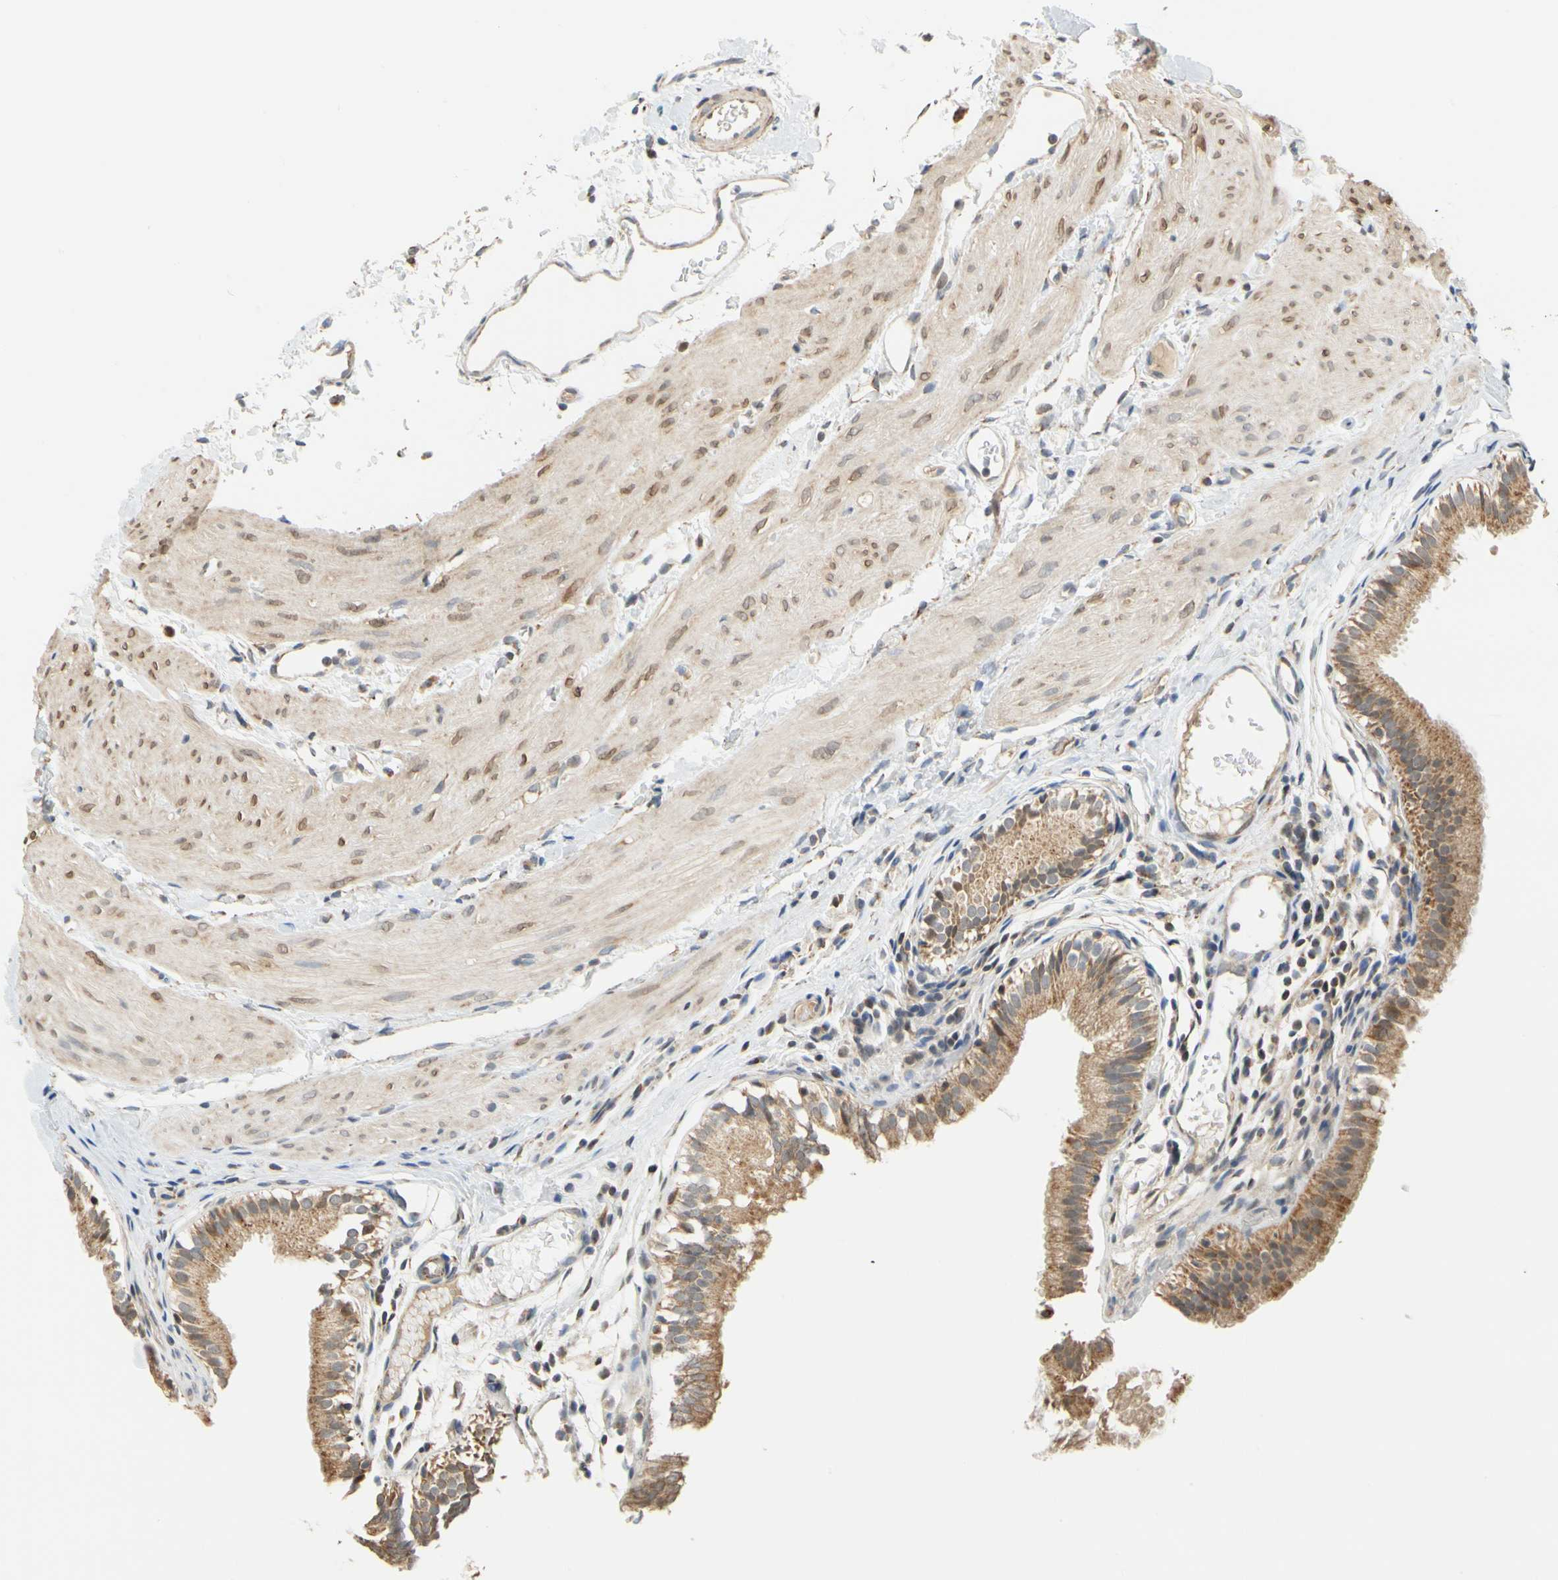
{"staining": {"intensity": "moderate", "quantity": ">75%", "location": "cytoplasmic/membranous"}, "tissue": "gallbladder", "cell_type": "Glandular cells", "image_type": "normal", "snomed": [{"axis": "morphology", "description": "Normal tissue, NOS"}, {"axis": "topography", "description": "Gallbladder"}], "caption": "Protein staining reveals moderate cytoplasmic/membranous expression in approximately >75% of glandular cells in unremarkable gallbladder. The staining was performed using DAB, with brown indicating positive protein expression. Nuclei are stained blue with hematoxylin.", "gene": "SFXN3", "patient": {"sex": "female", "age": 26}}